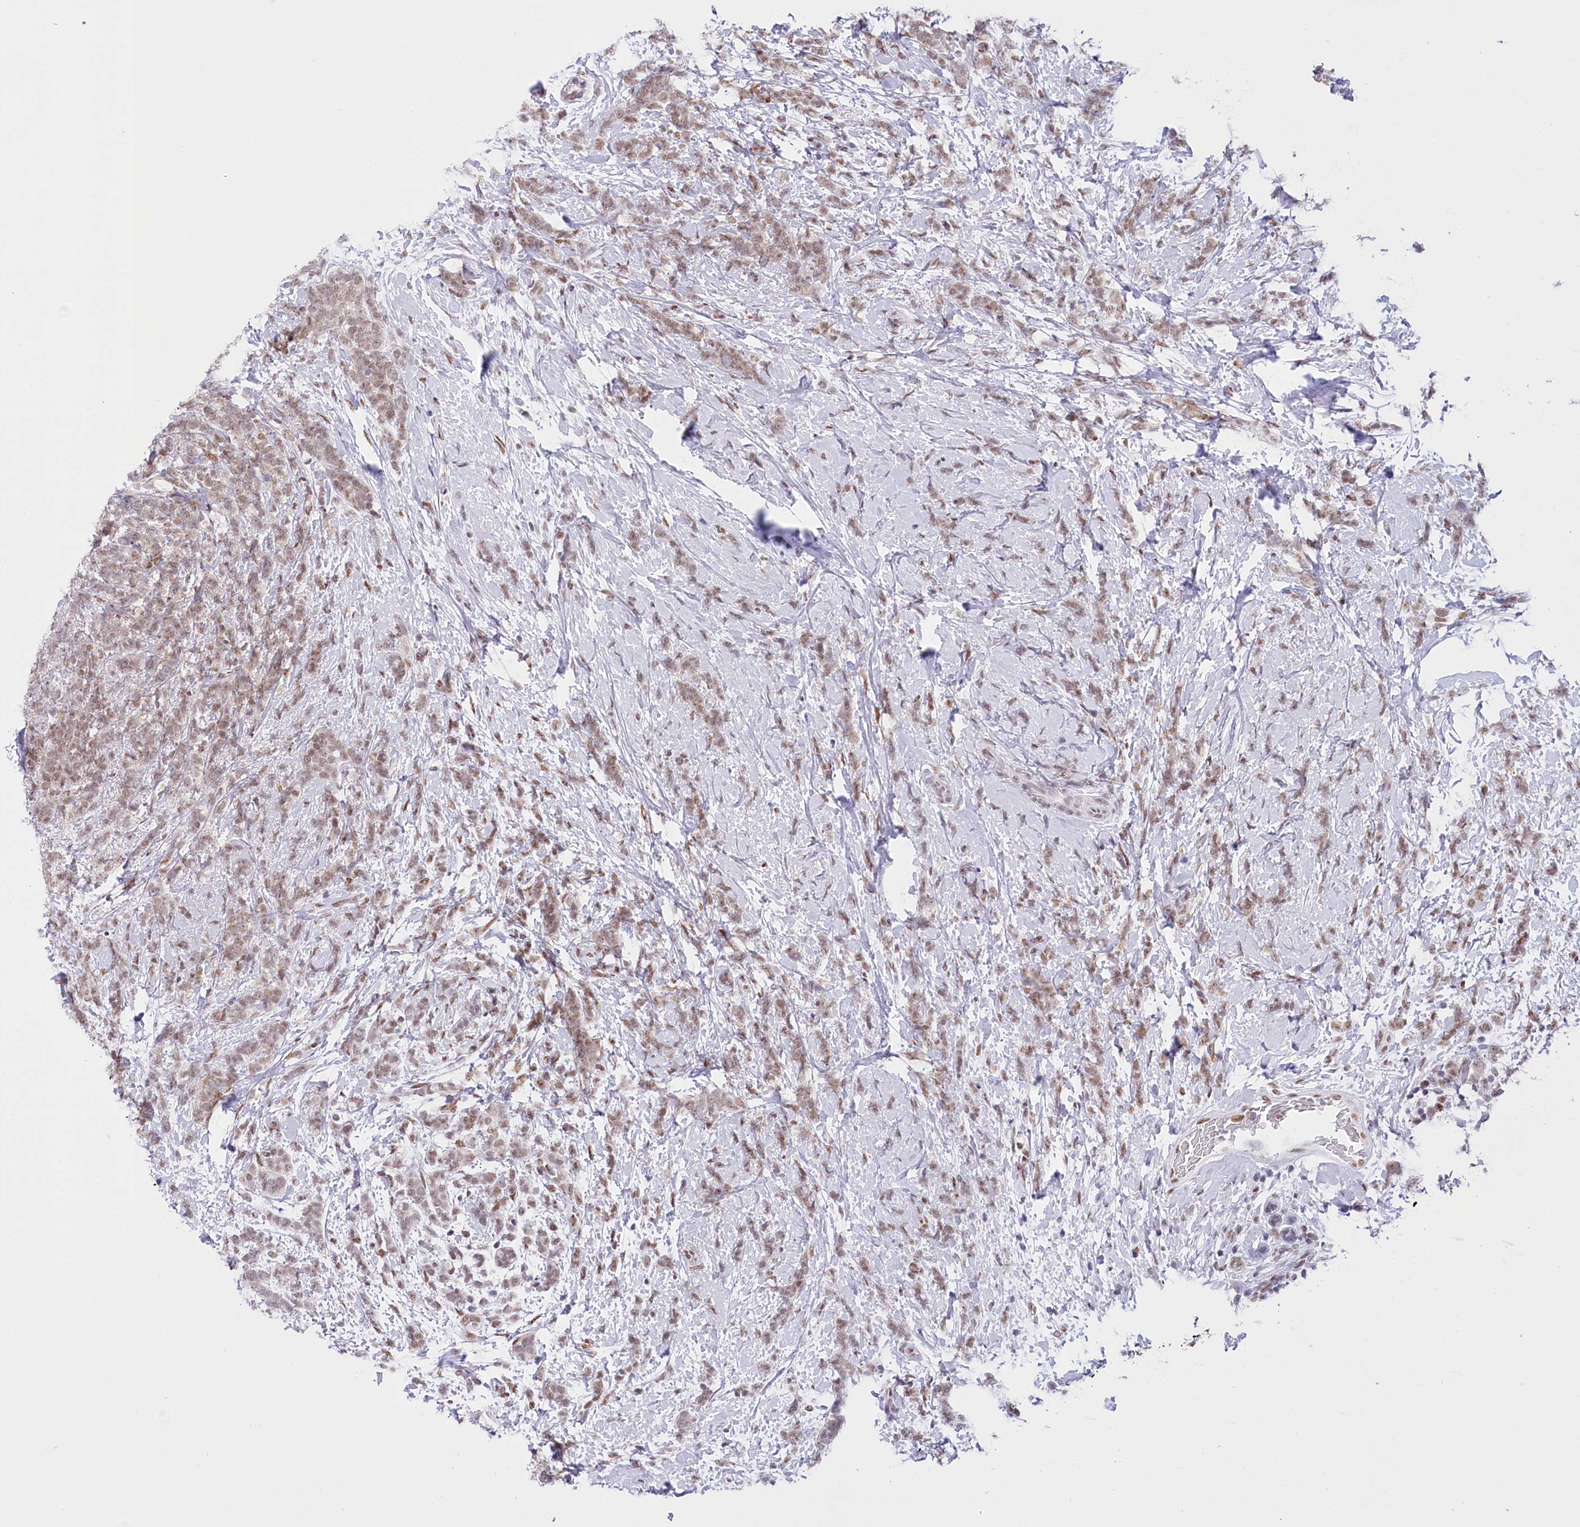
{"staining": {"intensity": "moderate", "quantity": ">75%", "location": "nuclear"}, "tissue": "breast cancer", "cell_type": "Tumor cells", "image_type": "cancer", "snomed": [{"axis": "morphology", "description": "Lobular carcinoma"}, {"axis": "topography", "description": "Breast"}], "caption": "Lobular carcinoma (breast) stained with a brown dye exhibits moderate nuclear positive expression in approximately >75% of tumor cells.", "gene": "HNRNPA0", "patient": {"sex": "female", "age": 58}}